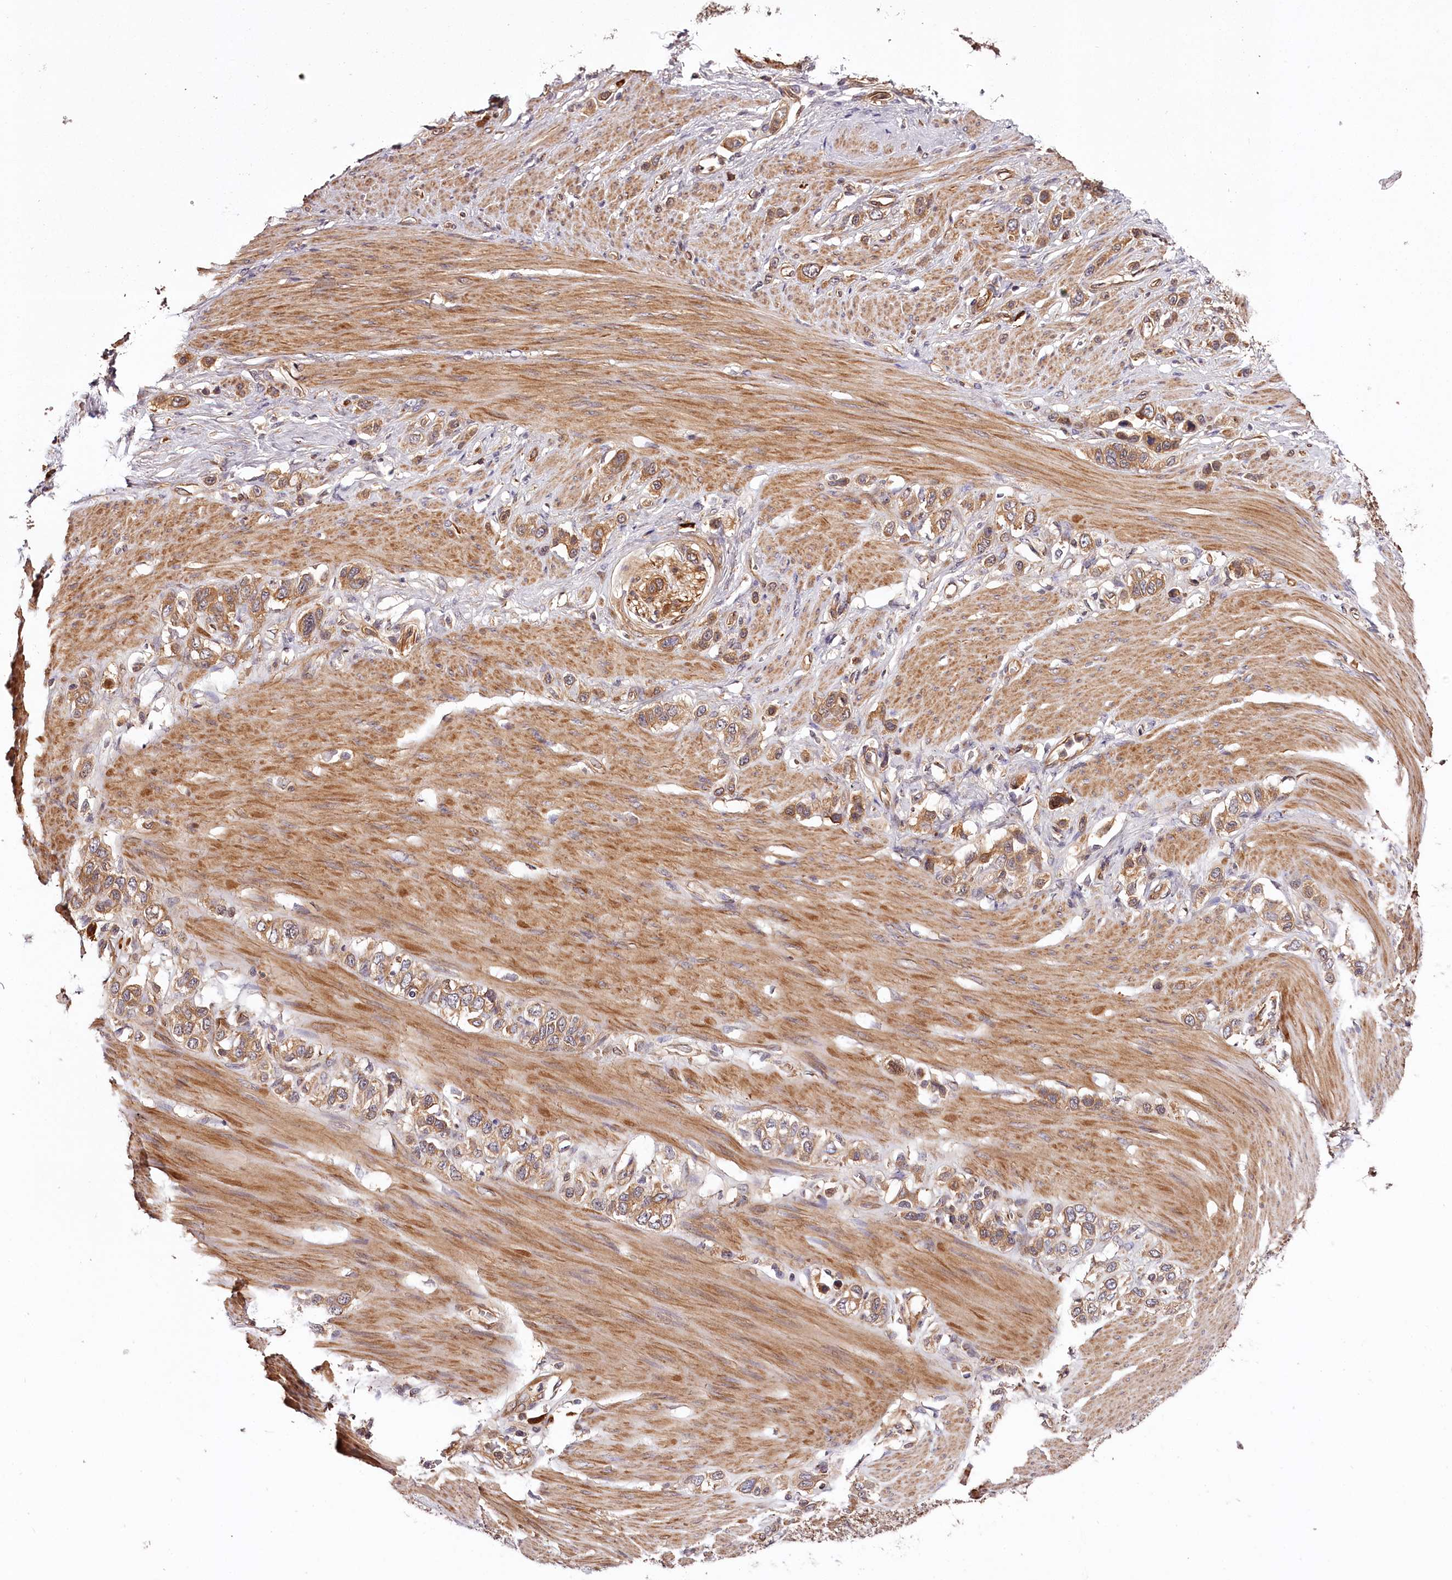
{"staining": {"intensity": "moderate", "quantity": ">75%", "location": "cytoplasmic/membranous"}, "tissue": "stomach cancer", "cell_type": "Tumor cells", "image_type": "cancer", "snomed": [{"axis": "morphology", "description": "Adenocarcinoma, NOS"}, {"axis": "morphology", "description": "Adenocarcinoma, High grade"}, {"axis": "topography", "description": "Stomach, upper"}, {"axis": "topography", "description": "Stomach, lower"}], "caption": "Immunohistochemical staining of human adenocarcinoma (high-grade) (stomach) shows moderate cytoplasmic/membranous protein staining in approximately >75% of tumor cells. (IHC, brightfield microscopy, high magnification).", "gene": "TARS1", "patient": {"sex": "female", "age": 65}}